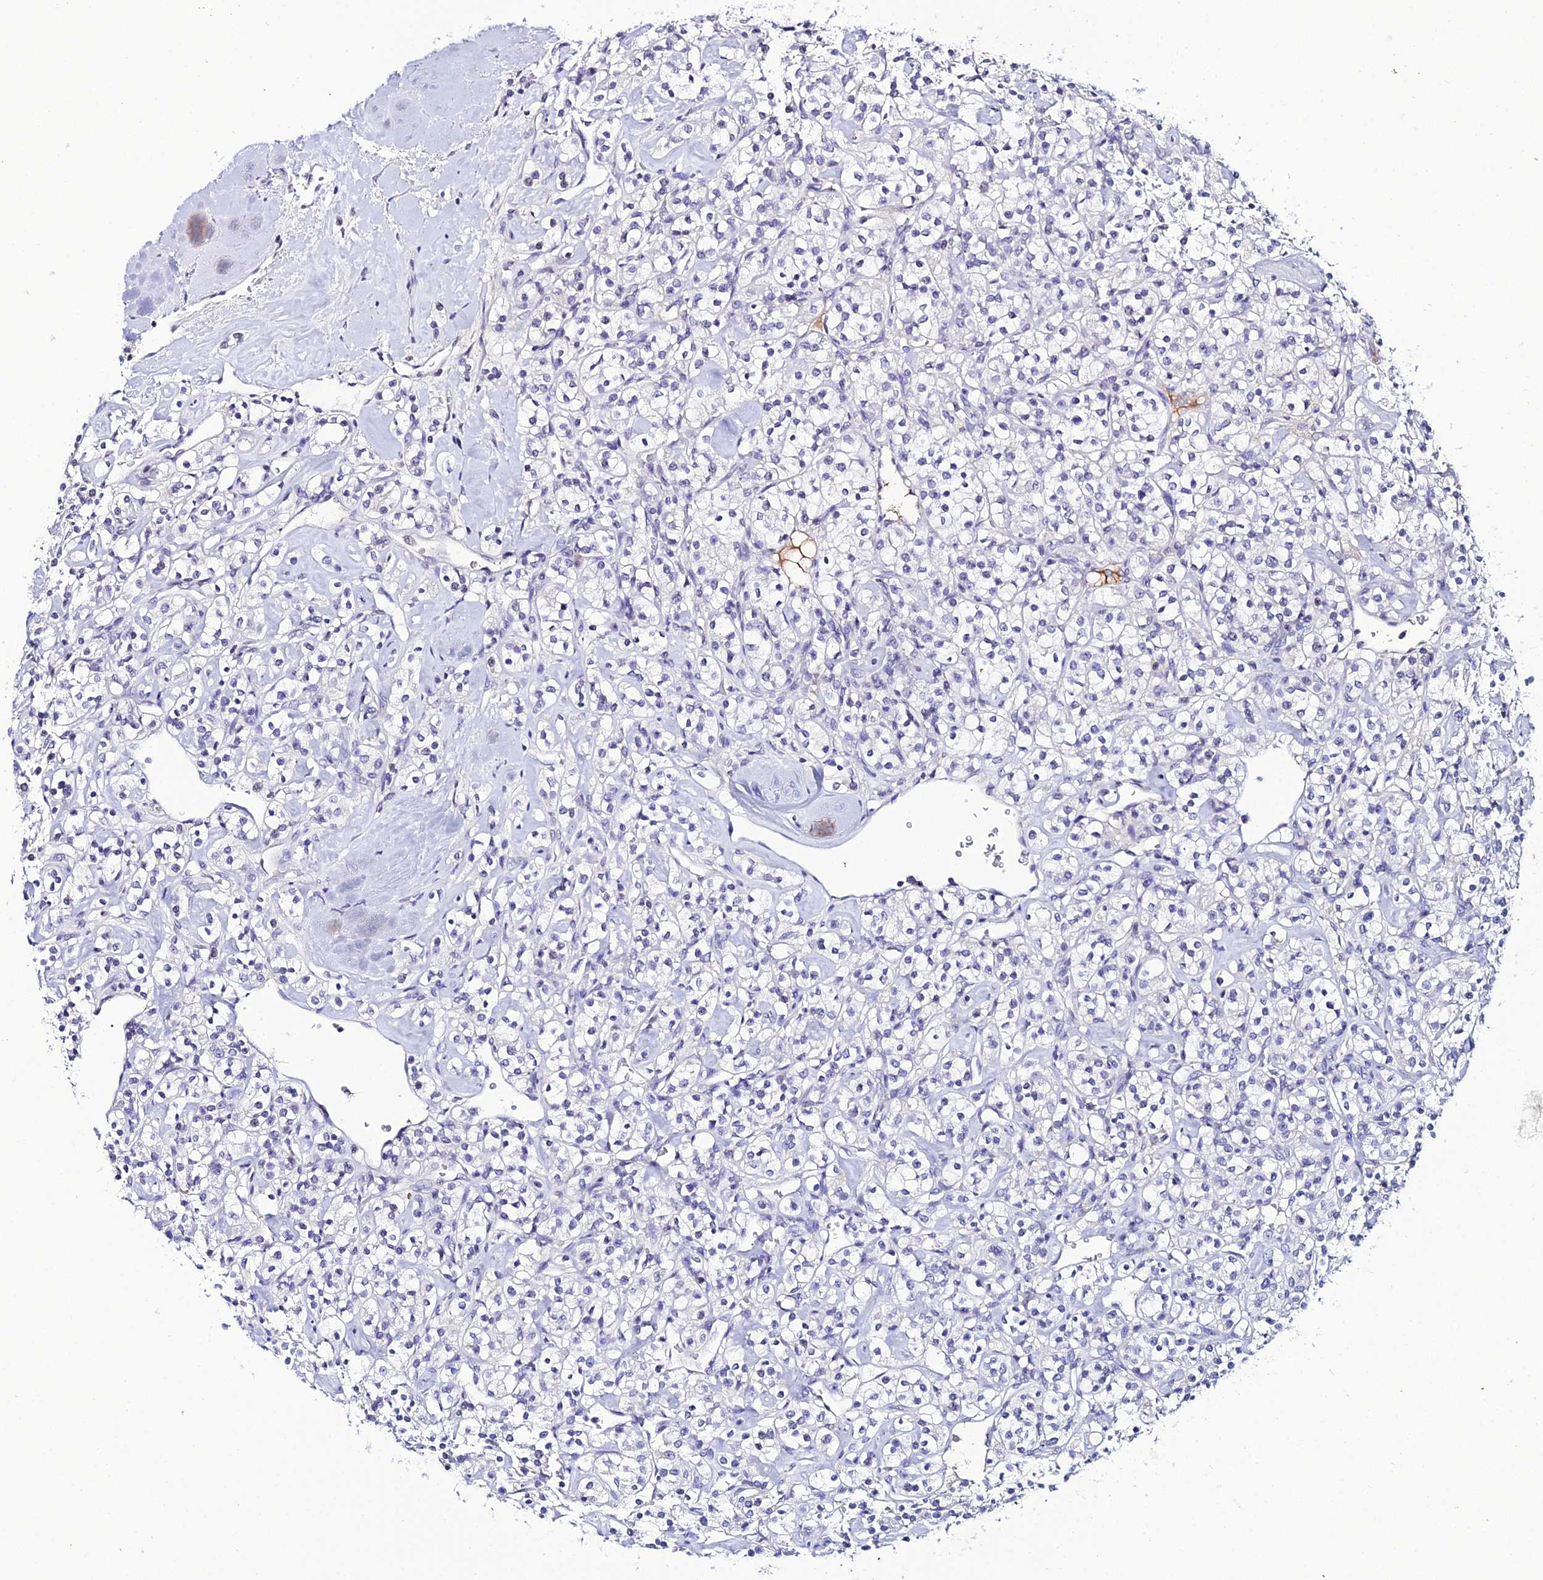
{"staining": {"intensity": "negative", "quantity": "none", "location": "none"}, "tissue": "renal cancer", "cell_type": "Tumor cells", "image_type": "cancer", "snomed": [{"axis": "morphology", "description": "Adenocarcinoma, NOS"}, {"axis": "topography", "description": "Kidney"}], "caption": "Immunohistochemistry (IHC) of renal adenocarcinoma displays no staining in tumor cells.", "gene": "DEFB132", "patient": {"sex": "male", "age": 77}}